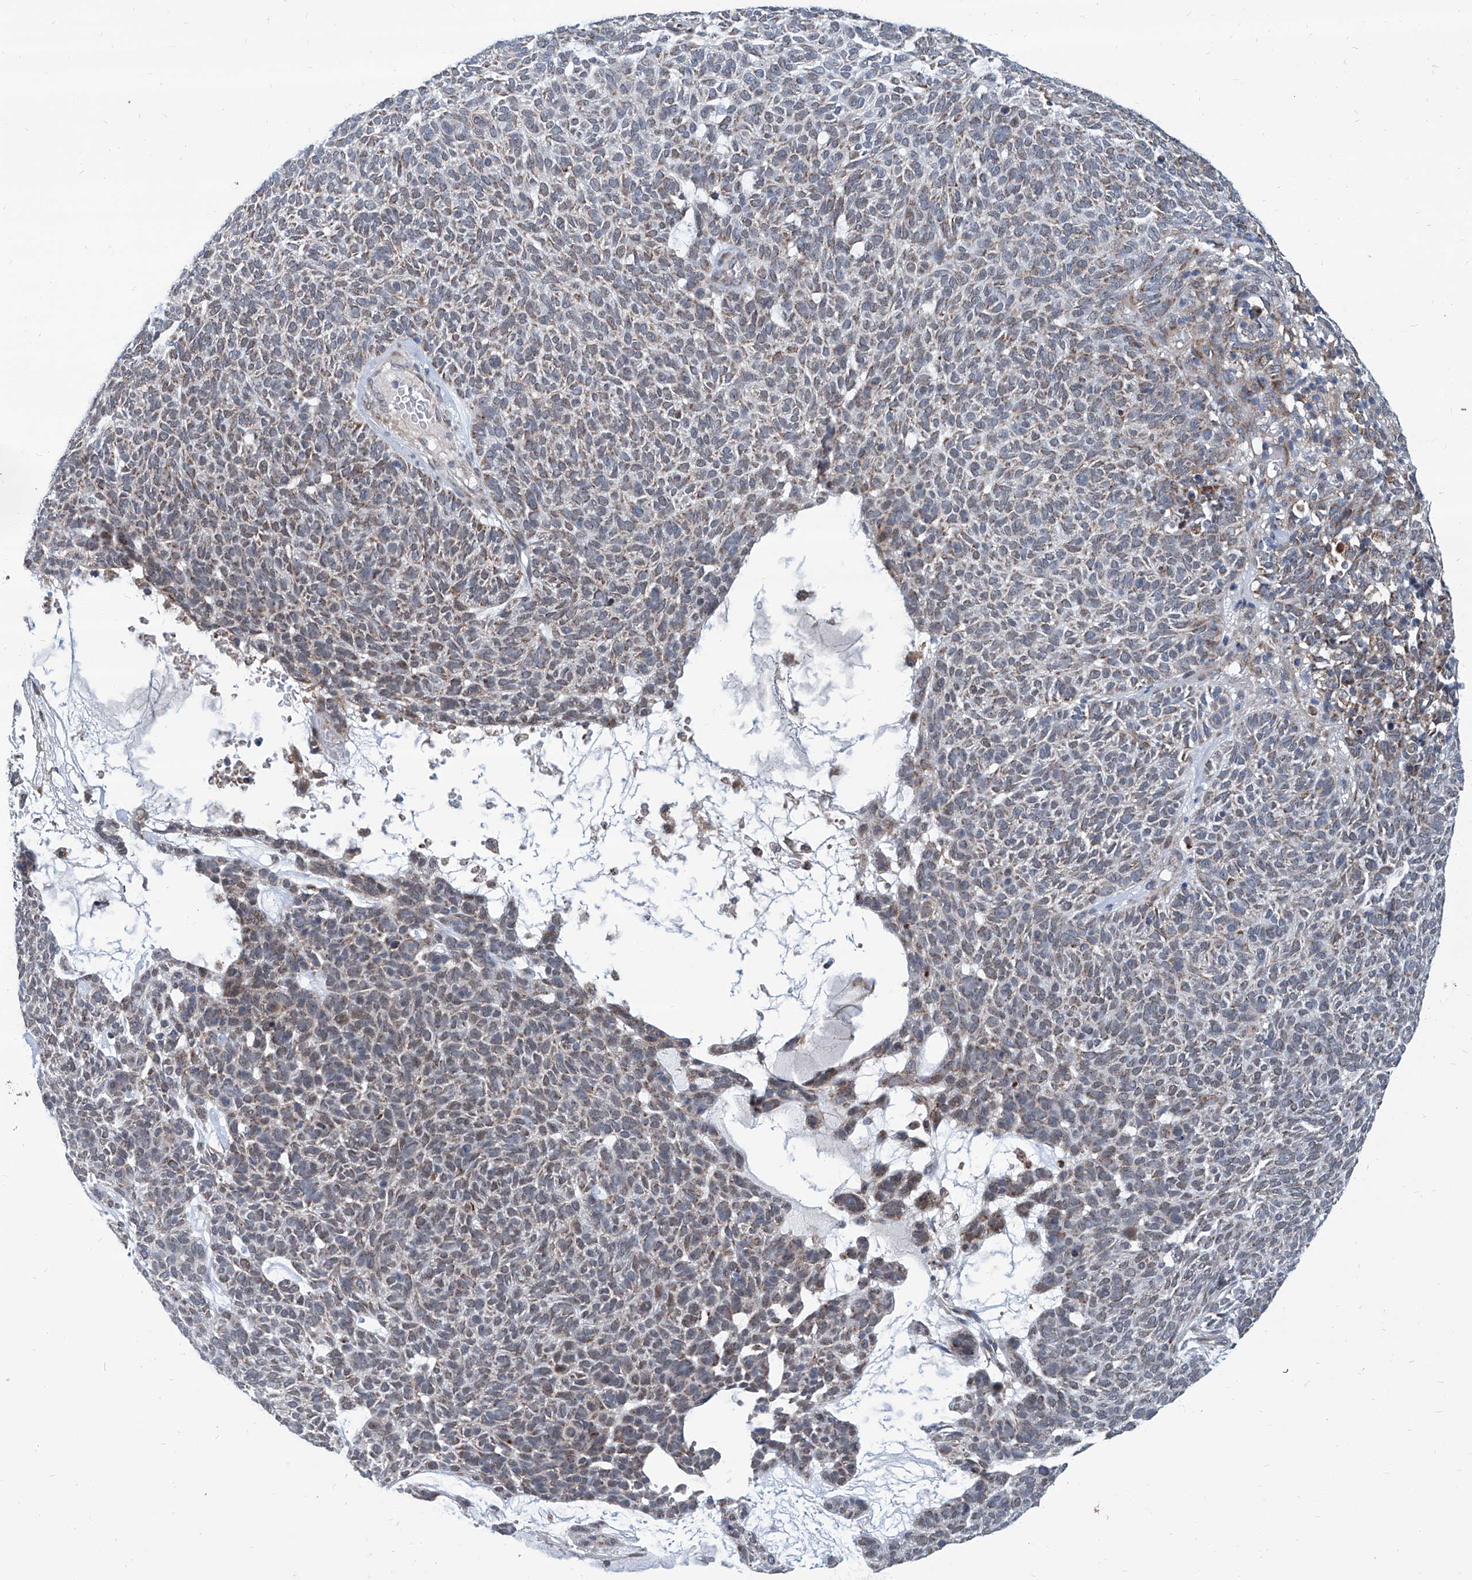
{"staining": {"intensity": "weak", "quantity": "25%-75%", "location": "cytoplasmic/membranous"}, "tissue": "skin cancer", "cell_type": "Tumor cells", "image_type": "cancer", "snomed": [{"axis": "morphology", "description": "Squamous cell carcinoma, NOS"}, {"axis": "topography", "description": "Skin"}], "caption": "Skin cancer tissue reveals weak cytoplasmic/membranous staining in approximately 25%-75% of tumor cells (DAB (3,3'-diaminobenzidine) = brown stain, brightfield microscopy at high magnification).", "gene": "USP48", "patient": {"sex": "female", "age": 90}}